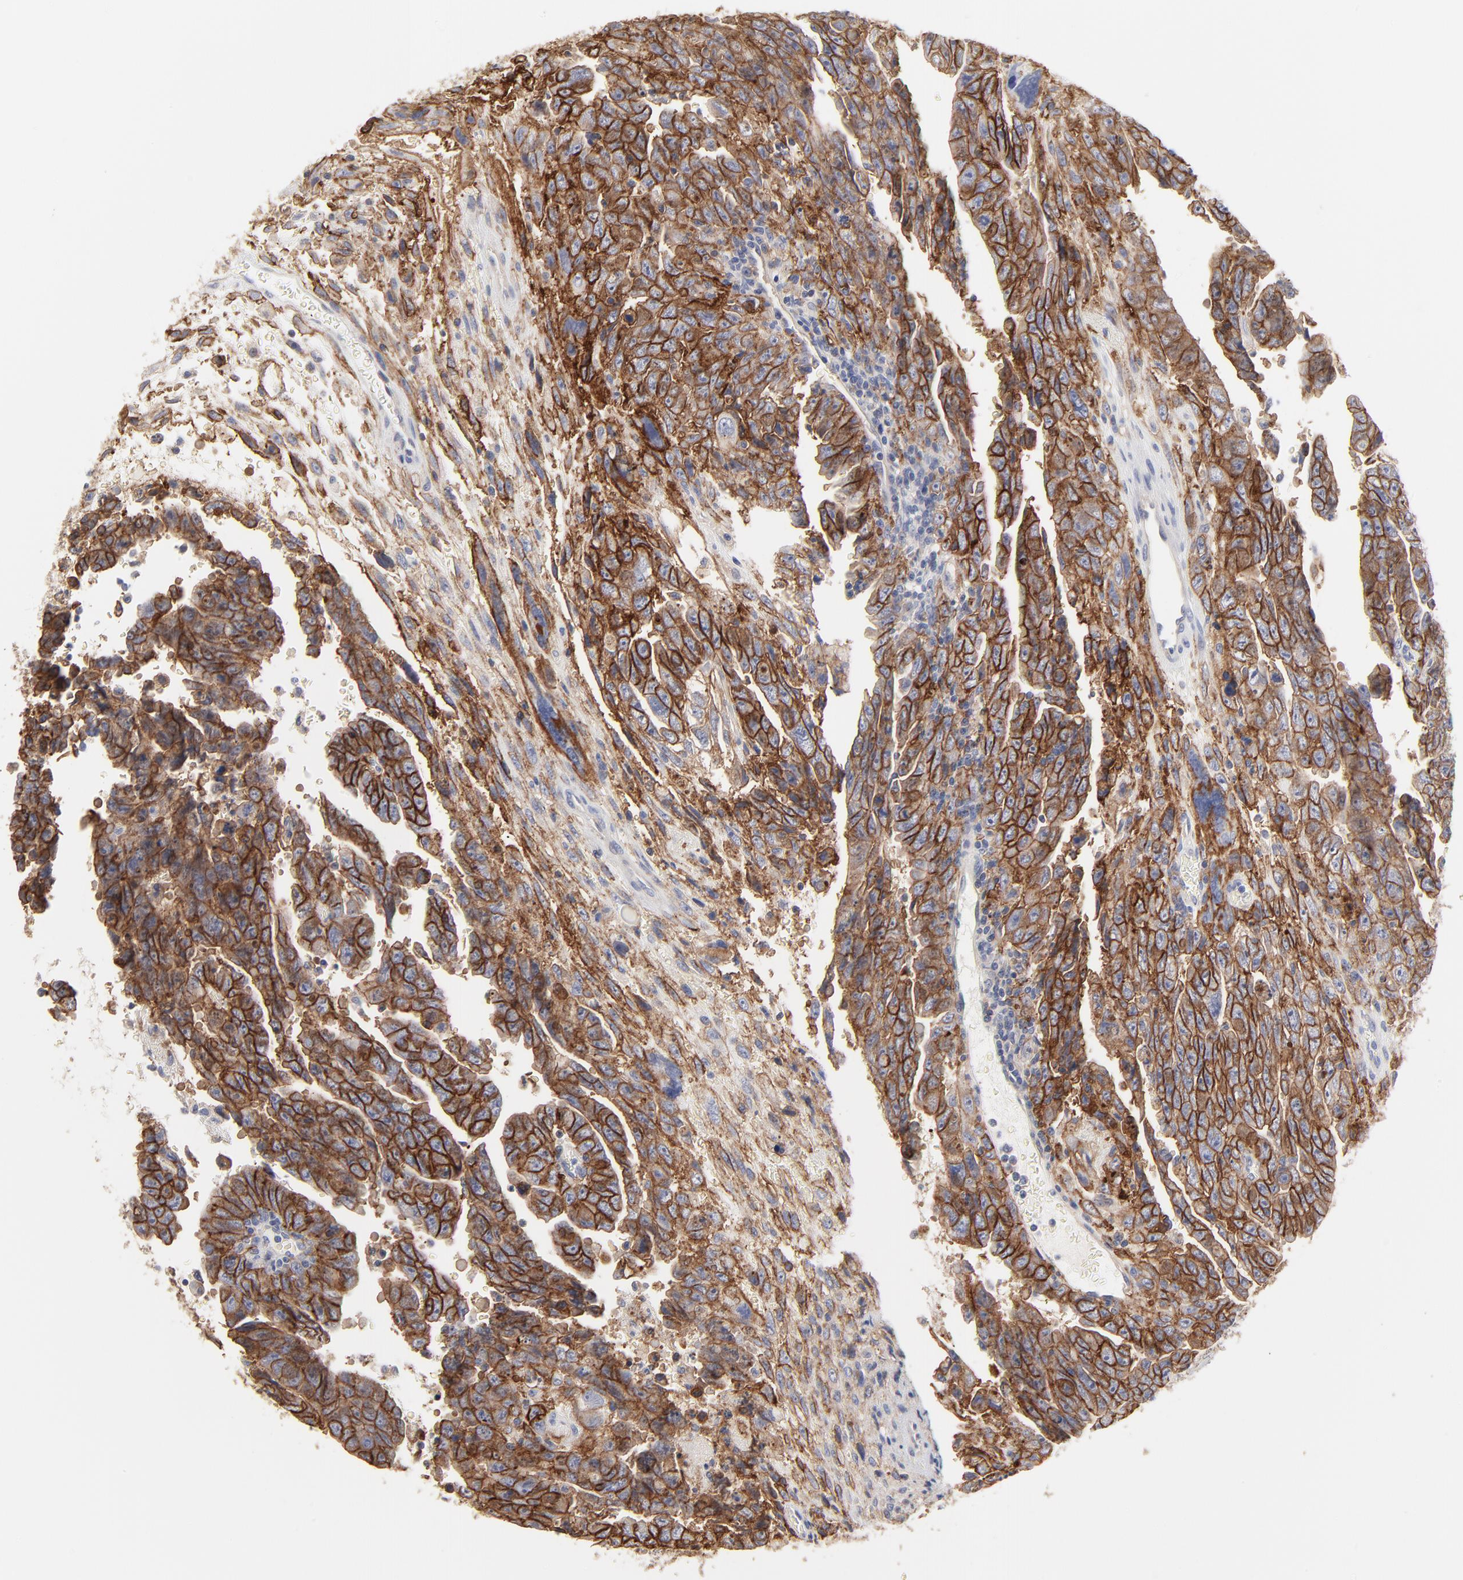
{"staining": {"intensity": "strong", "quantity": ">75%", "location": "cytoplasmic/membranous"}, "tissue": "testis cancer", "cell_type": "Tumor cells", "image_type": "cancer", "snomed": [{"axis": "morphology", "description": "Carcinoma, Embryonal, NOS"}, {"axis": "topography", "description": "Testis"}], "caption": "There is high levels of strong cytoplasmic/membranous expression in tumor cells of testis embryonal carcinoma, as demonstrated by immunohistochemical staining (brown color).", "gene": "SLC16A1", "patient": {"sex": "male", "age": 28}}